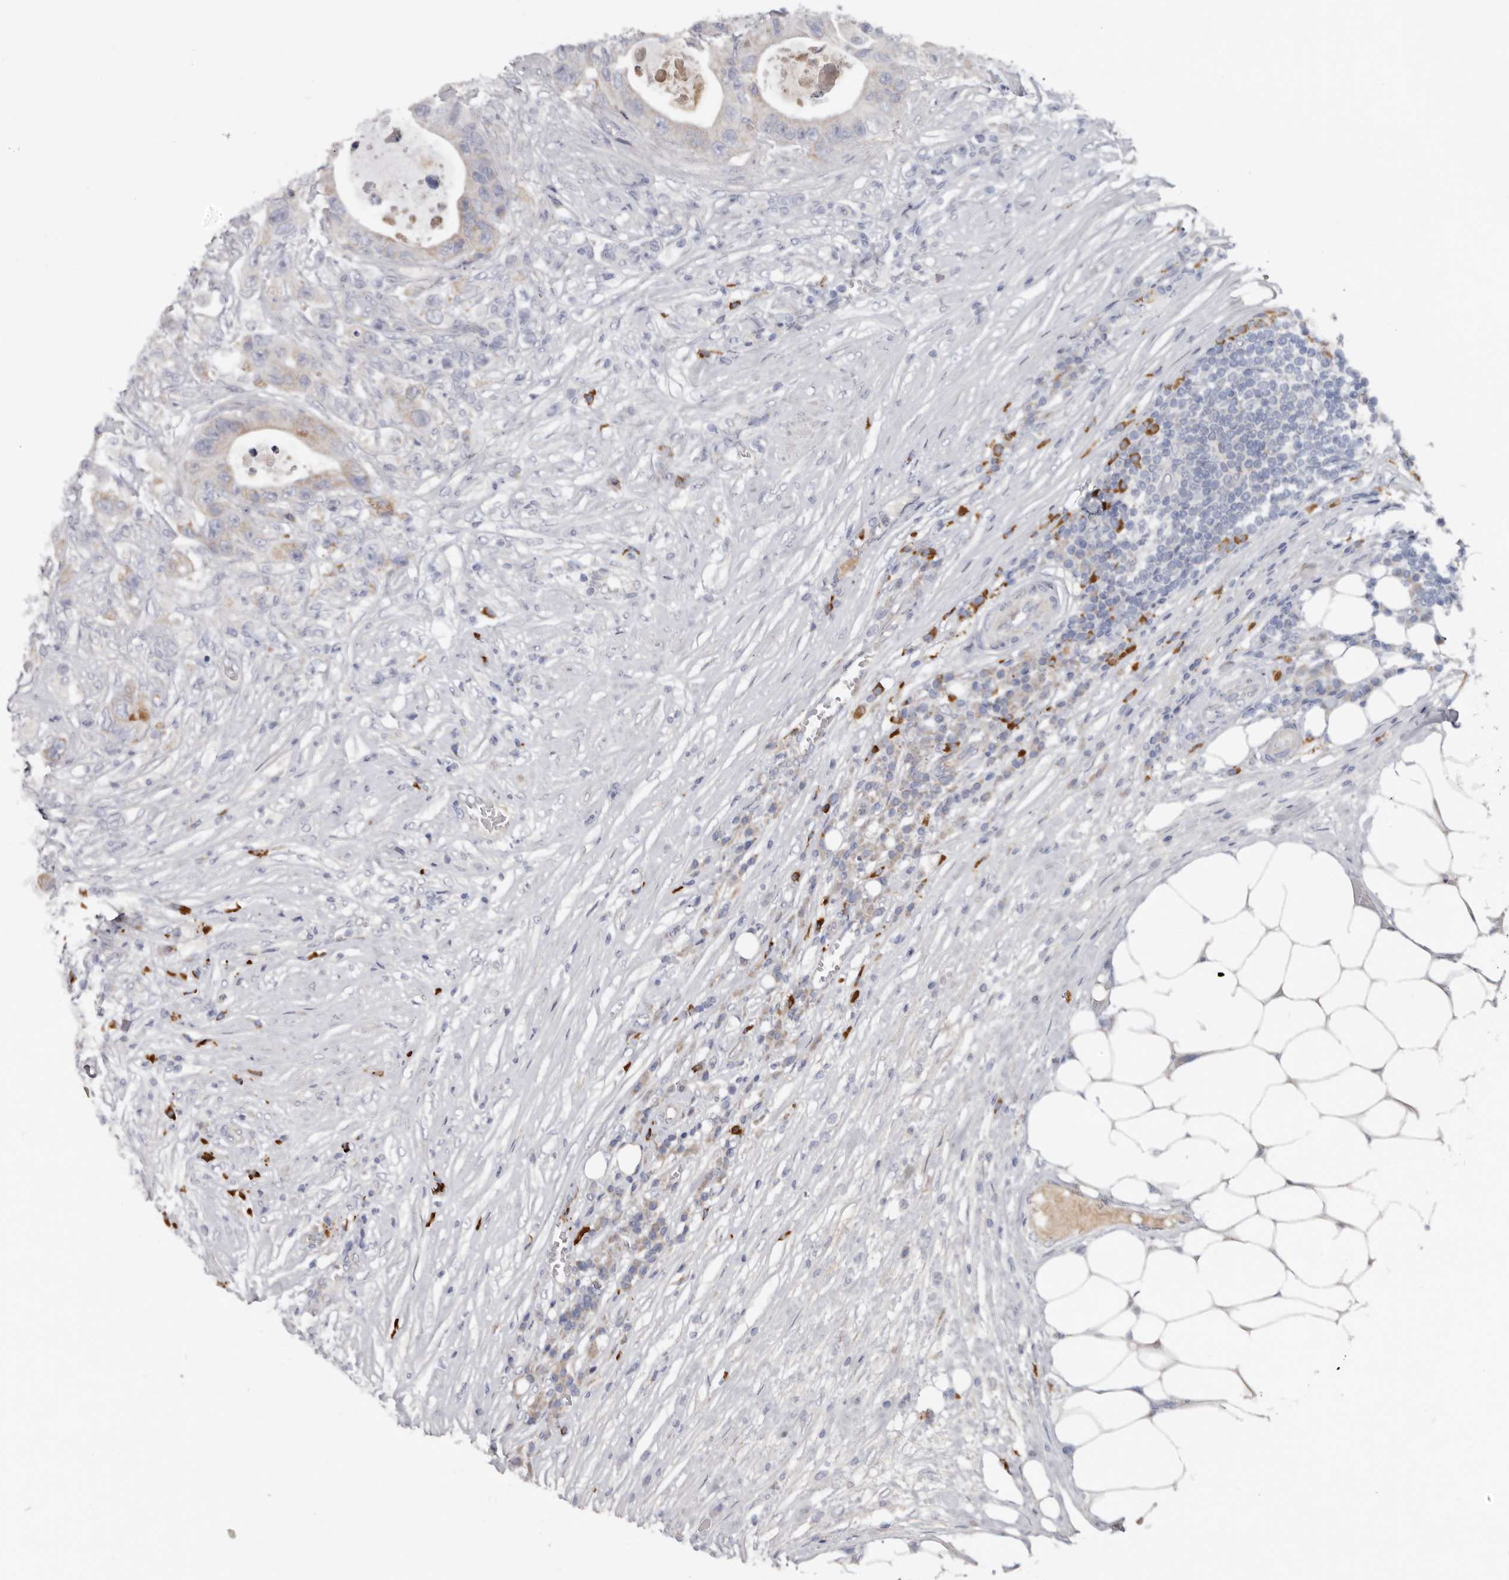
{"staining": {"intensity": "moderate", "quantity": "<25%", "location": "cytoplasmic/membranous"}, "tissue": "colorectal cancer", "cell_type": "Tumor cells", "image_type": "cancer", "snomed": [{"axis": "morphology", "description": "Adenocarcinoma, NOS"}, {"axis": "topography", "description": "Colon"}], "caption": "Immunohistochemical staining of human colorectal cancer (adenocarcinoma) exhibits moderate cytoplasmic/membranous protein positivity in about <25% of tumor cells. The protein is stained brown, and the nuclei are stained in blue (DAB IHC with brightfield microscopy, high magnification).", "gene": "SPTA1", "patient": {"sex": "female", "age": 46}}